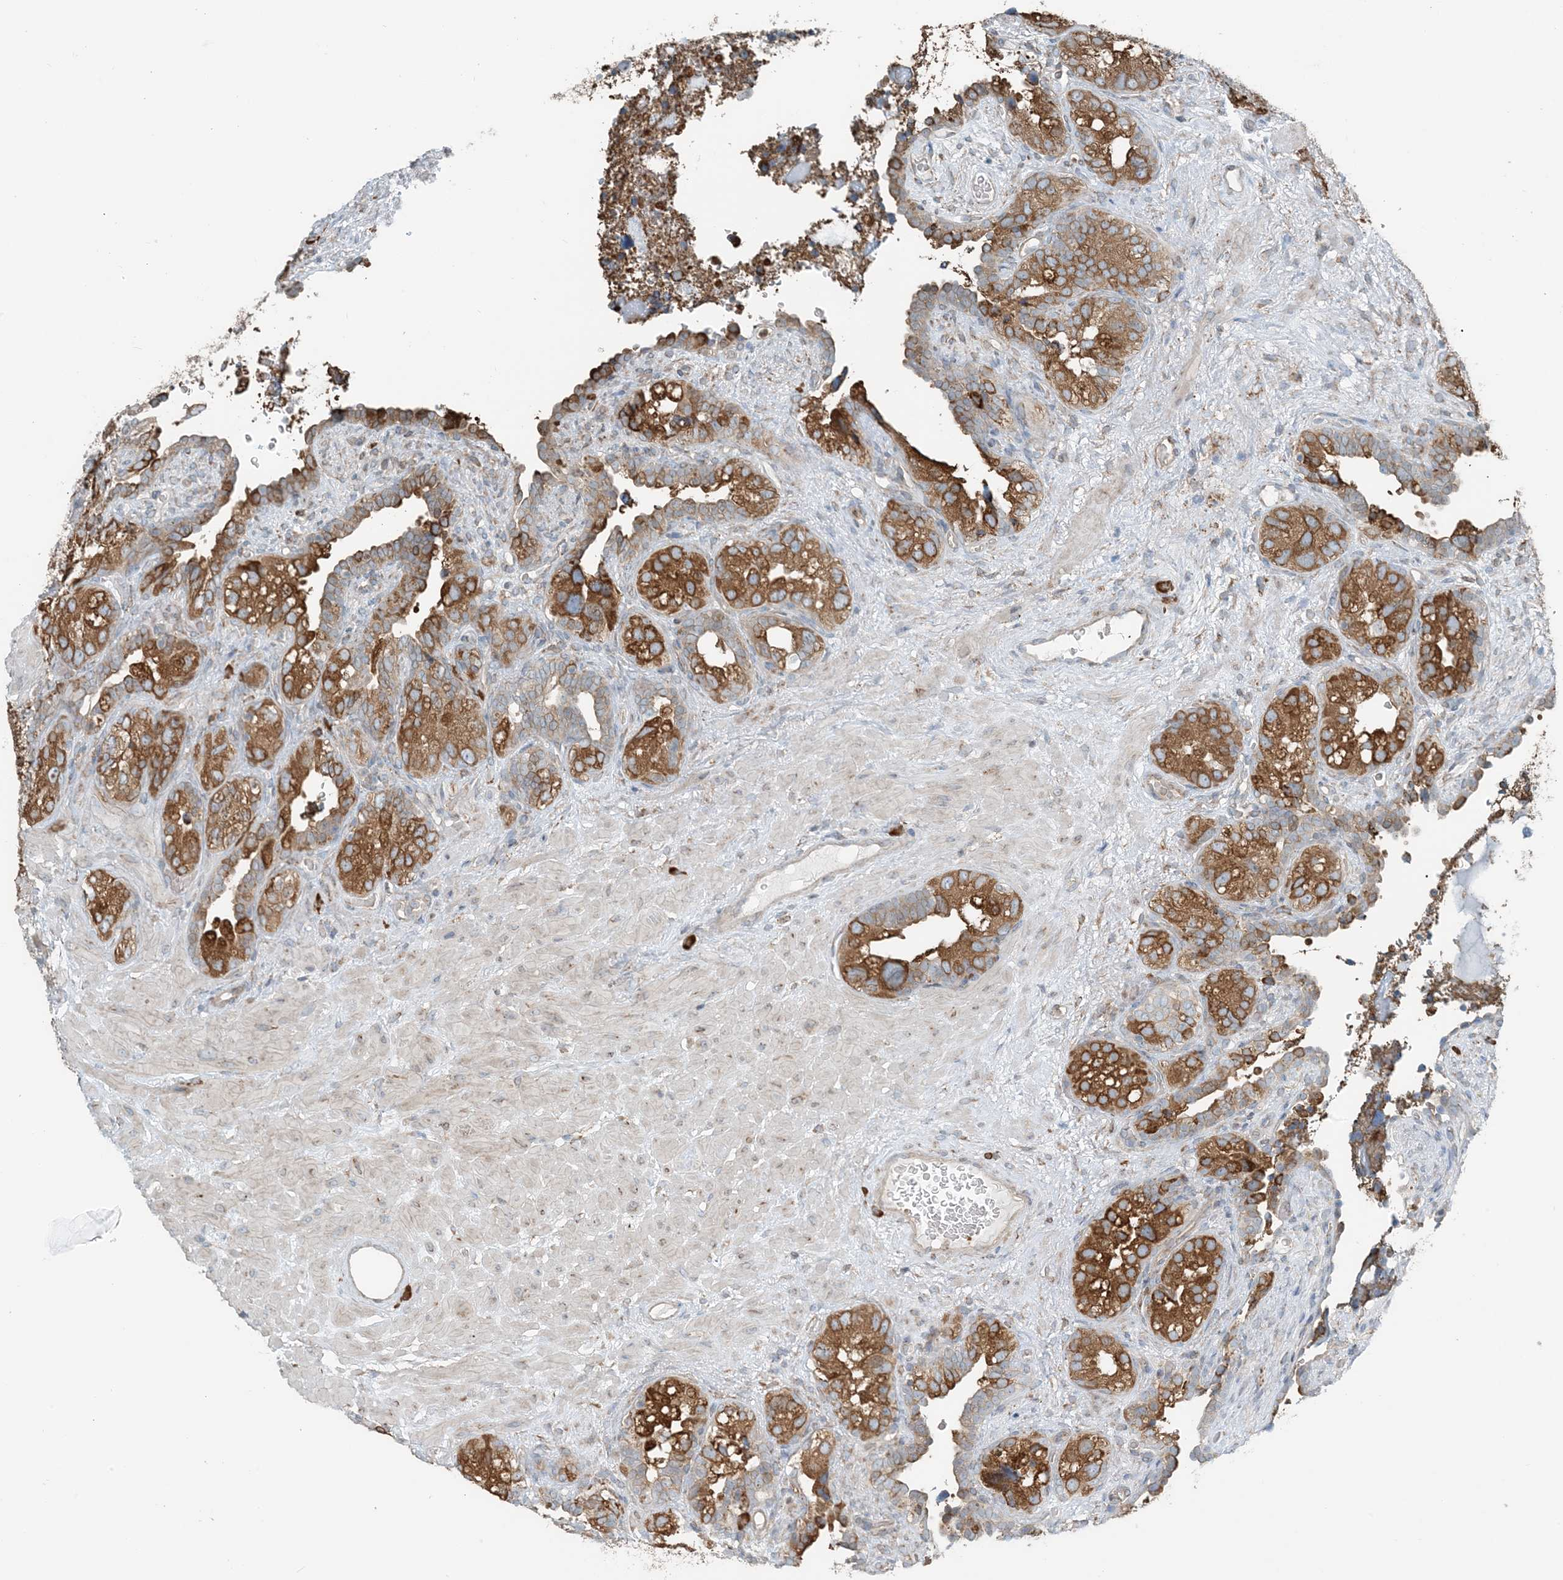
{"staining": {"intensity": "moderate", "quantity": ">75%", "location": "cytoplasmic/membranous"}, "tissue": "seminal vesicle", "cell_type": "Glandular cells", "image_type": "normal", "snomed": [{"axis": "morphology", "description": "Normal tissue, NOS"}, {"axis": "topography", "description": "Seminal veicle"}, {"axis": "topography", "description": "Peripheral nerve tissue"}], "caption": "Normal seminal vesicle was stained to show a protein in brown. There is medium levels of moderate cytoplasmic/membranous positivity in approximately >75% of glandular cells. The staining was performed using DAB to visualize the protein expression in brown, while the nuclei were stained in blue with hematoxylin (Magnification: 20x).", "gene": "CERKL", "patient": {"sex": "male", "age": 67}}